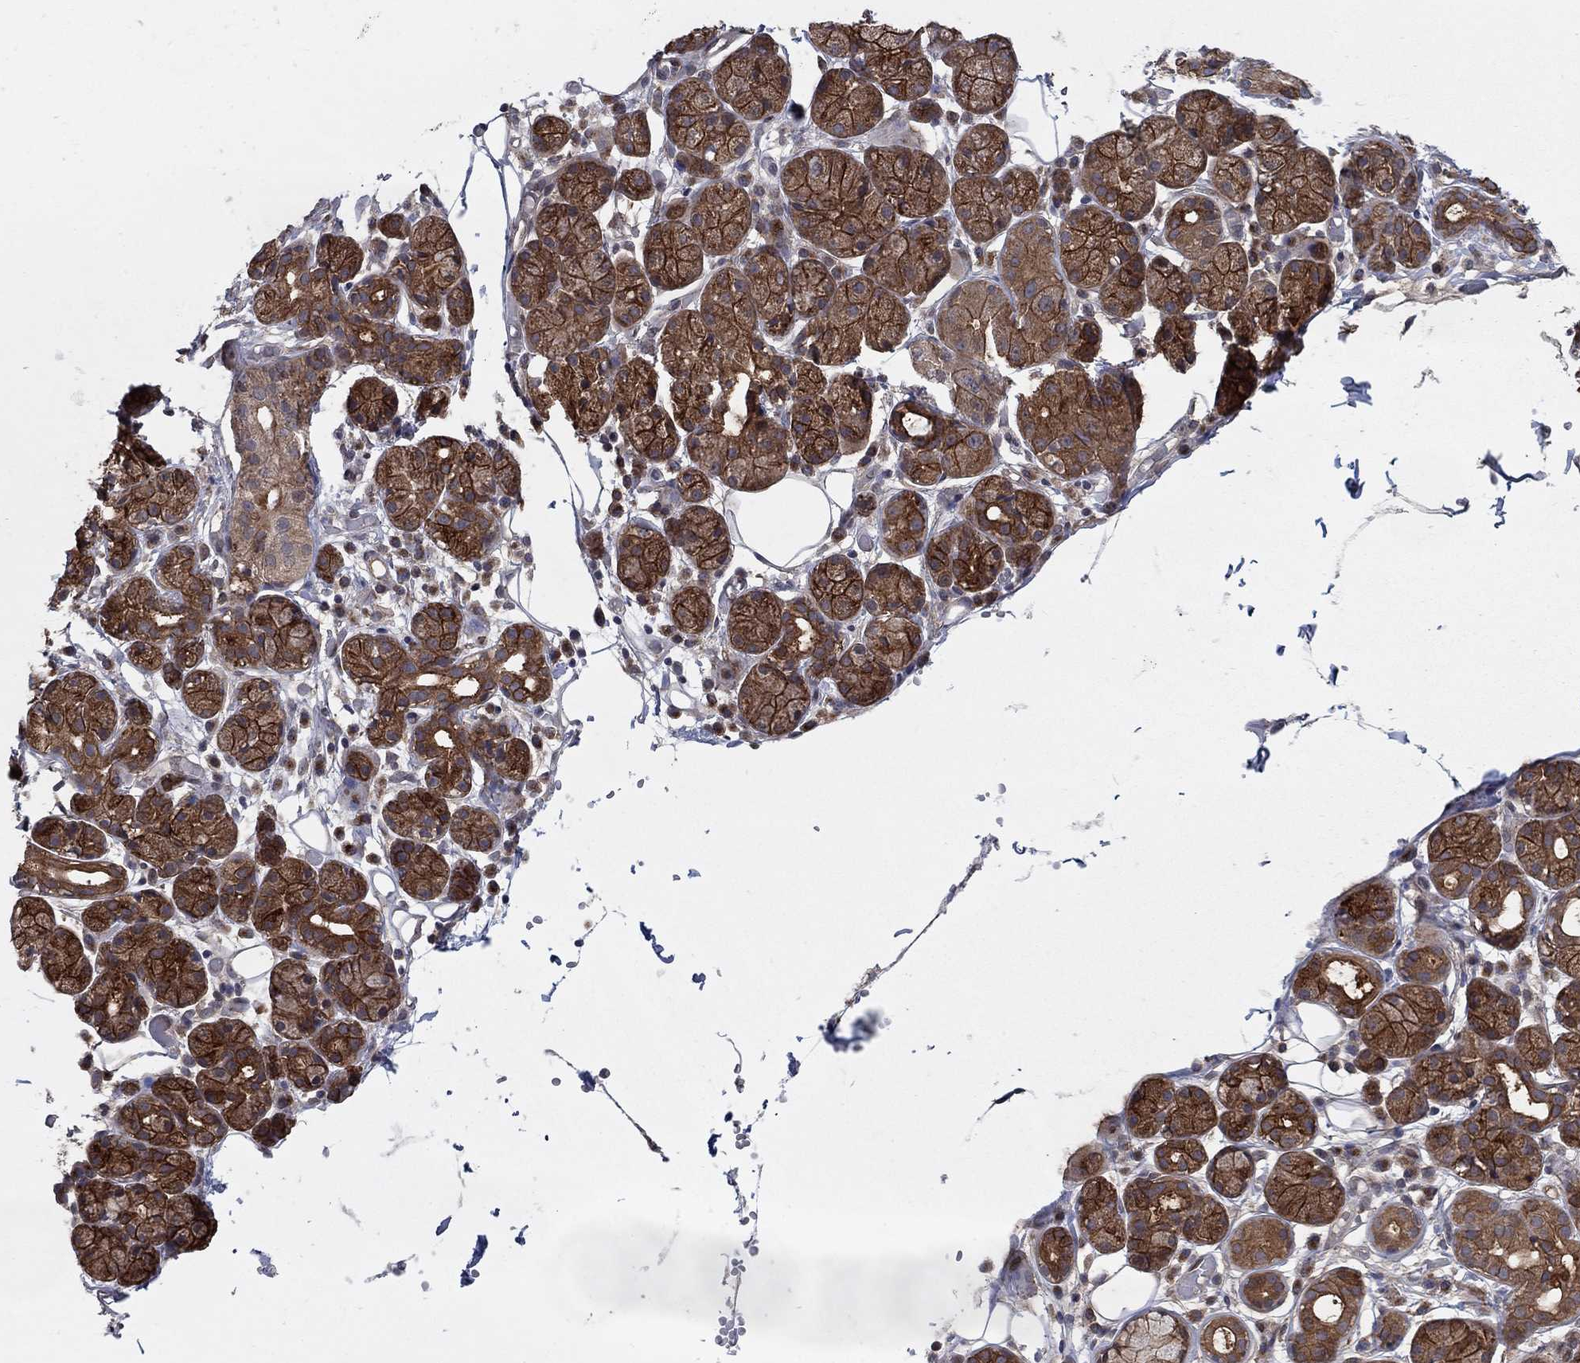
{"staining": {"intensity": "strong", "quantity": "25%-75%", "location": "cytoplasmic/membranous"}, "tissue": "salivary gland", "cell_type": "Glandular cells", "image_type": "normal", "snomed": [{"axis": "morphology", "description": "Normal tissue, NOS"}, {"axis": "topography", "description": "Salivary gland"}, {"axis": "topography", "description": "Peripheral nerve tissue"}], "caption": "DAB immunohistochemical staining of unremarkable salivary gland demonstrates strong cytoplasmic/membranous protein expression in approximately 25%-75% of glandular cells. (DAB IHC, brown staining for protein, blue staining for nuclei).", "gene": "SH3RF1", "patient": {"sex": "male", "age": 71}}